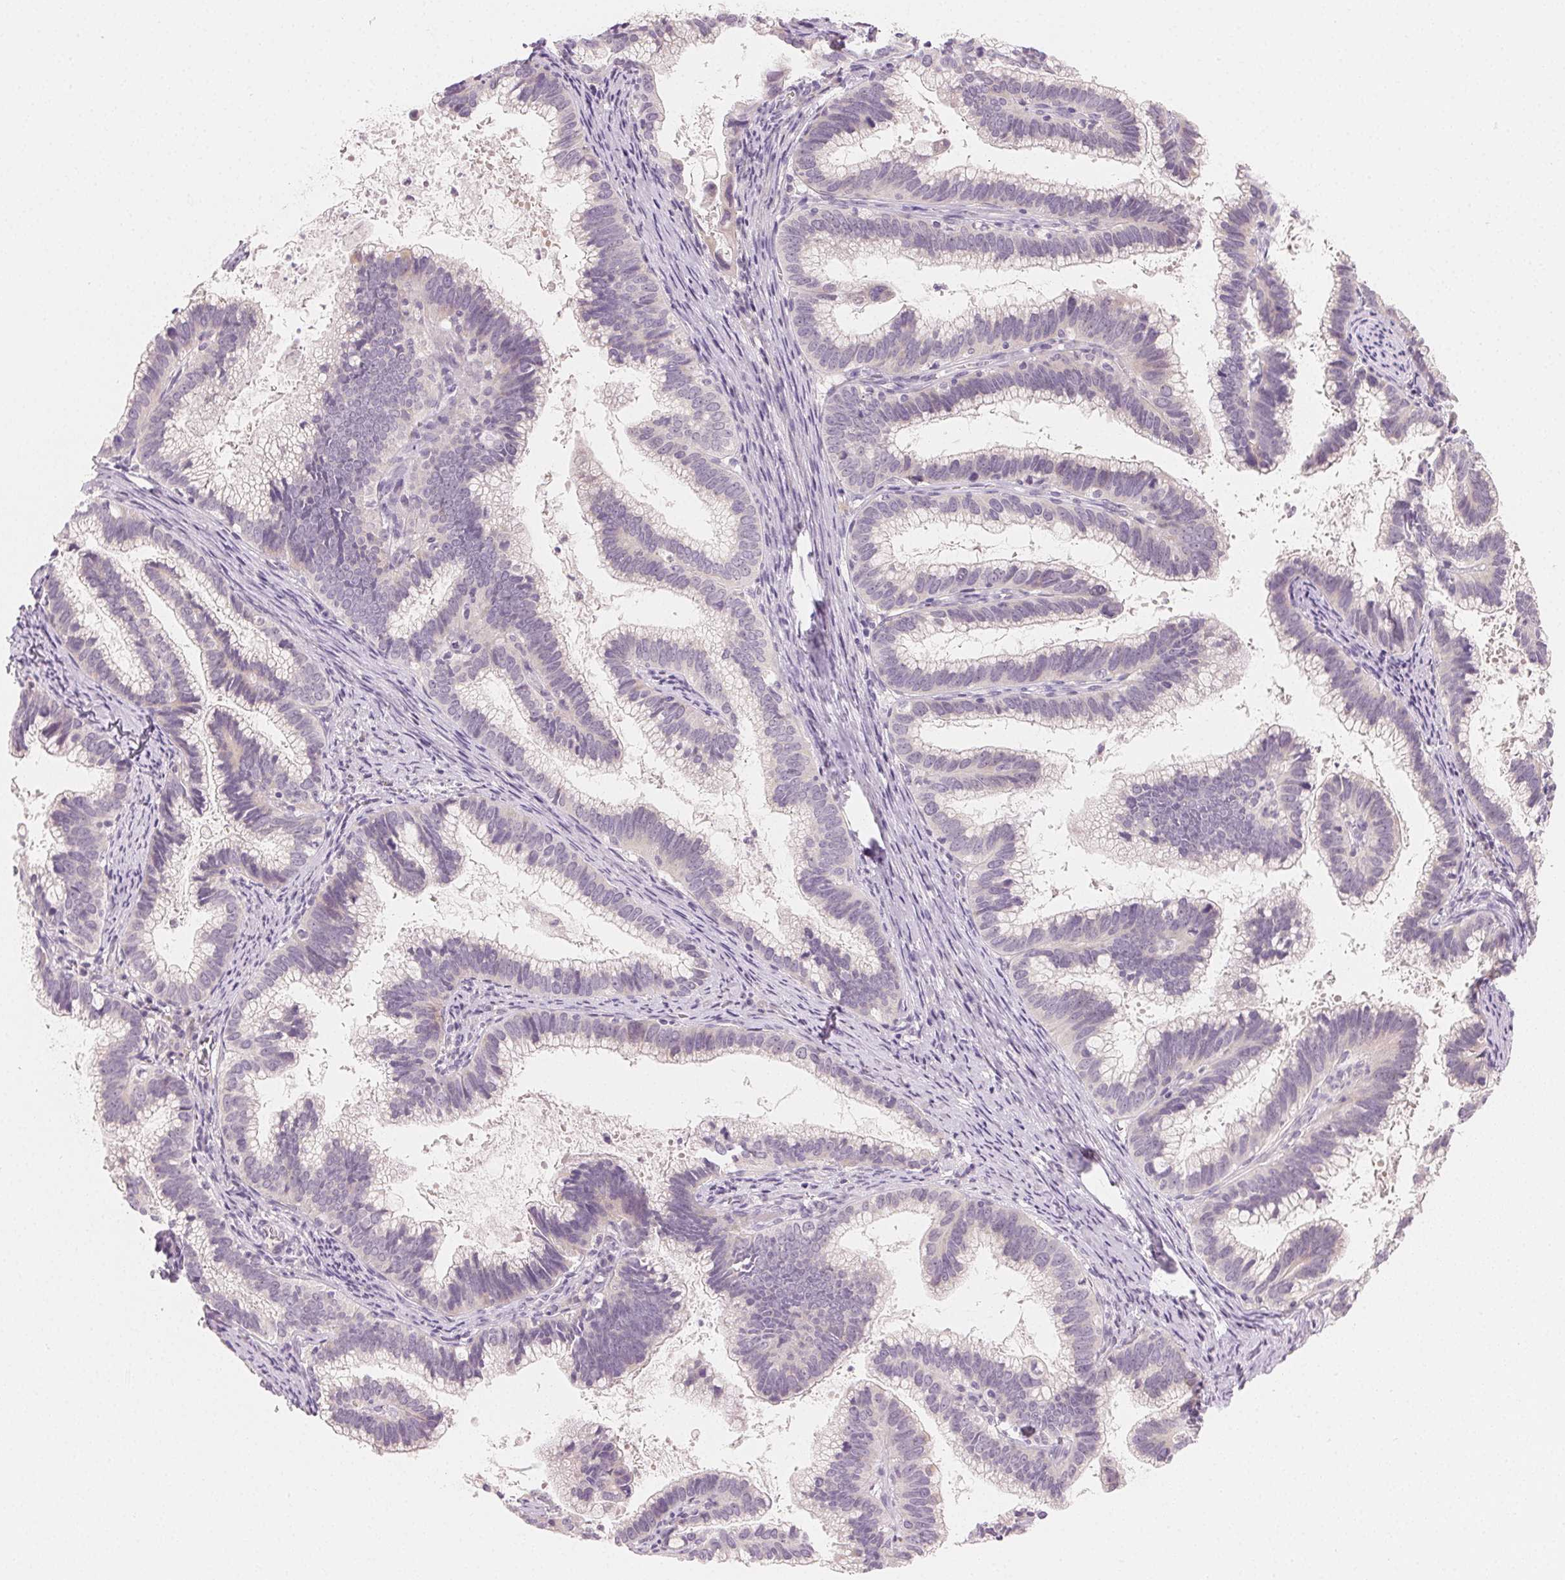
{"staining": {"intensity": "negative", "quantity": "none", "location": "none"}, "tissue": "cervical cancer", "cell_type": "Tumor cells", "image_type": "cancer", "snomed": [{"axis": "morphology", "description": "Adenocarcinoma, NOS"}, {"axis": "topography", "description": "Cervix"}], "caption": "Tumor cells are negative for brown protein staining in cervical adenocarcinoma.", "gene": "MYBL1", "patient": {"sex": "female", "age": 61}}